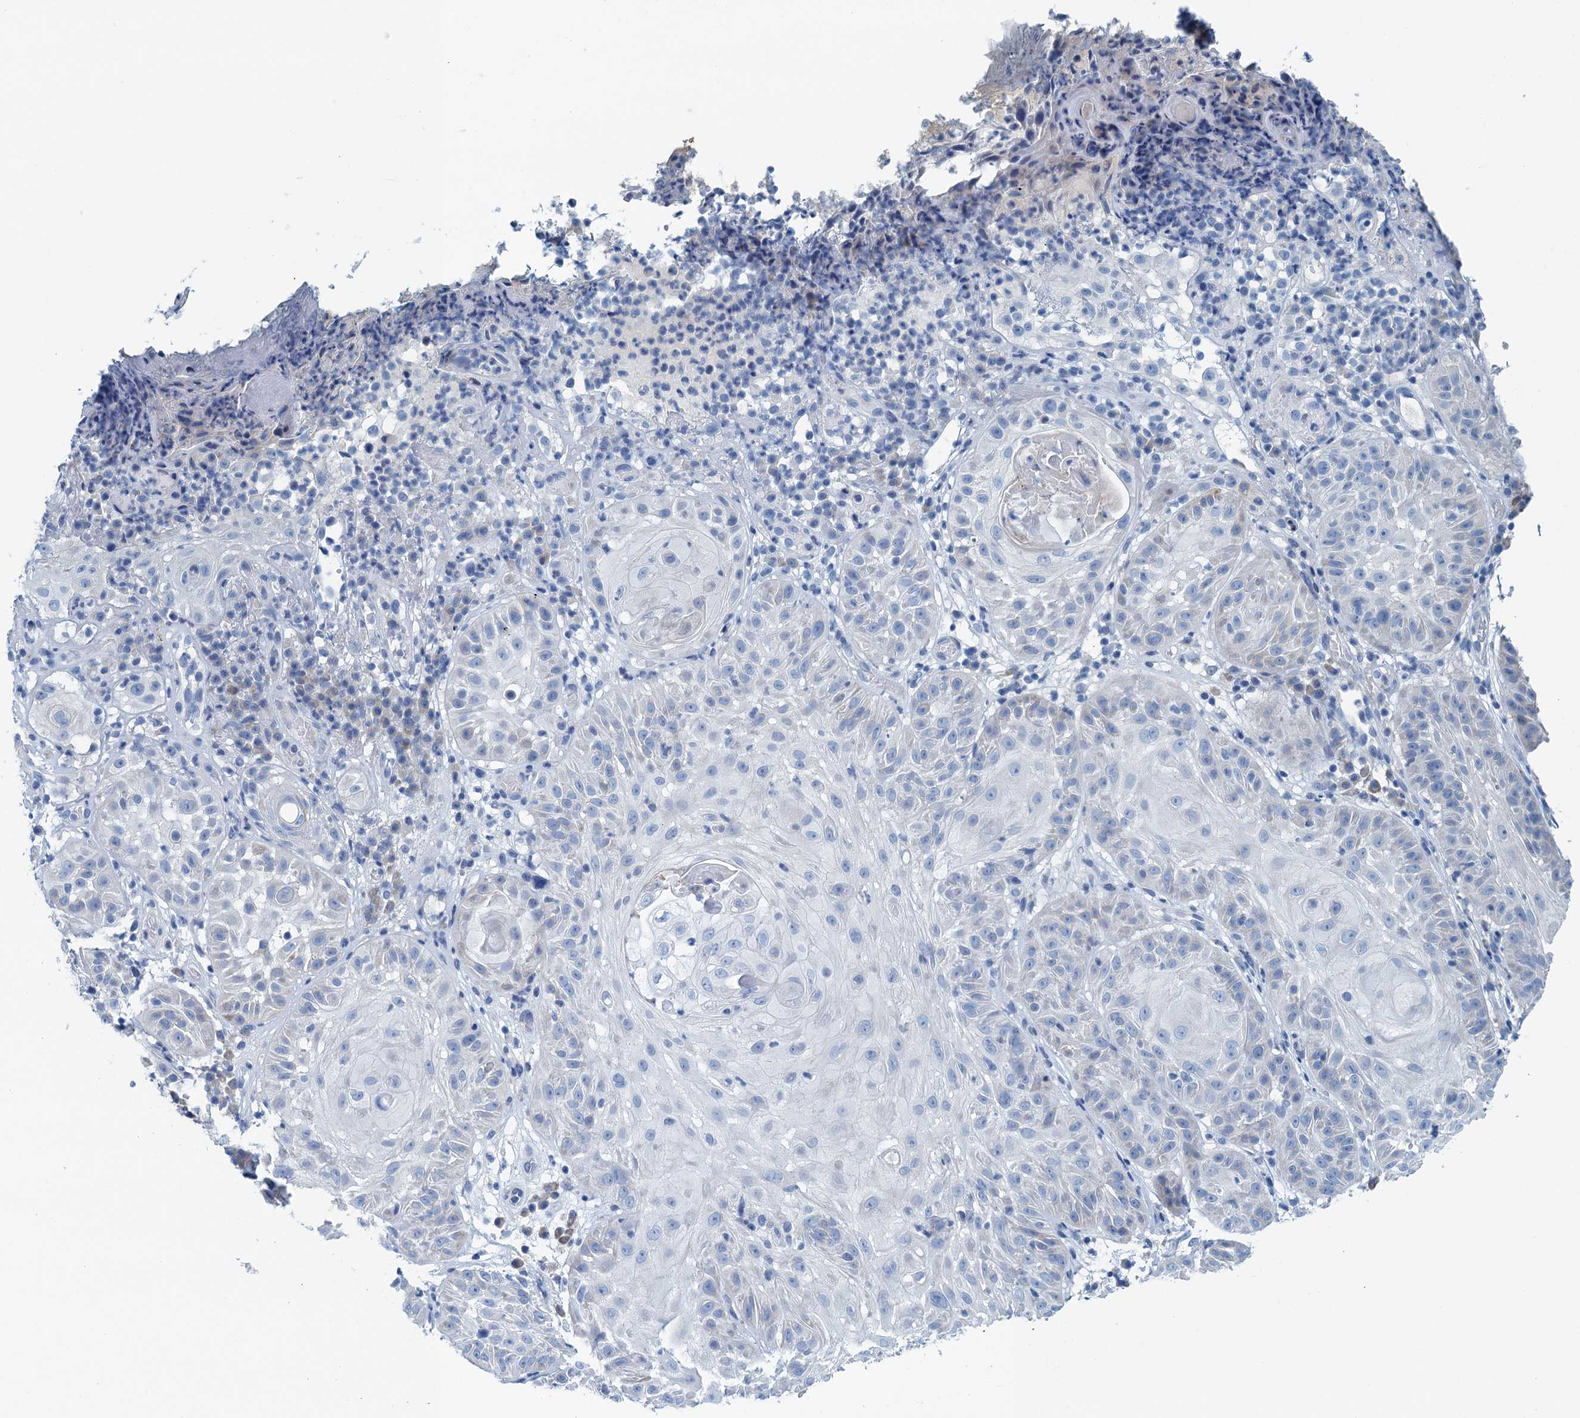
{"staining": {"intensity": "negative", "quantity": "none", "location": "none"}, "tissue": "skin cancer", "cell_type": "Tumor cells", "image_type": "cancer", "snomed": [{"axis": "morphology", "description": "Normal tissue, NOS"}, {"axis": "morphology", "description": "Basal cell carcinoma"}, {"axis": "topography", "description": "Skin"}], "caption": "Immunohistochemistry photomicrograph of skin cancer (basal cell carcinoma) stained for a protein (brown), which shows no staining in tumor cells. (DAB (3,3'-diaminobenzidine) immunohistochemistry visualized using brightfield microscopy, high magnification).", "gene": "C10orf88", "patient": {"sex": "male", "age": 93}}